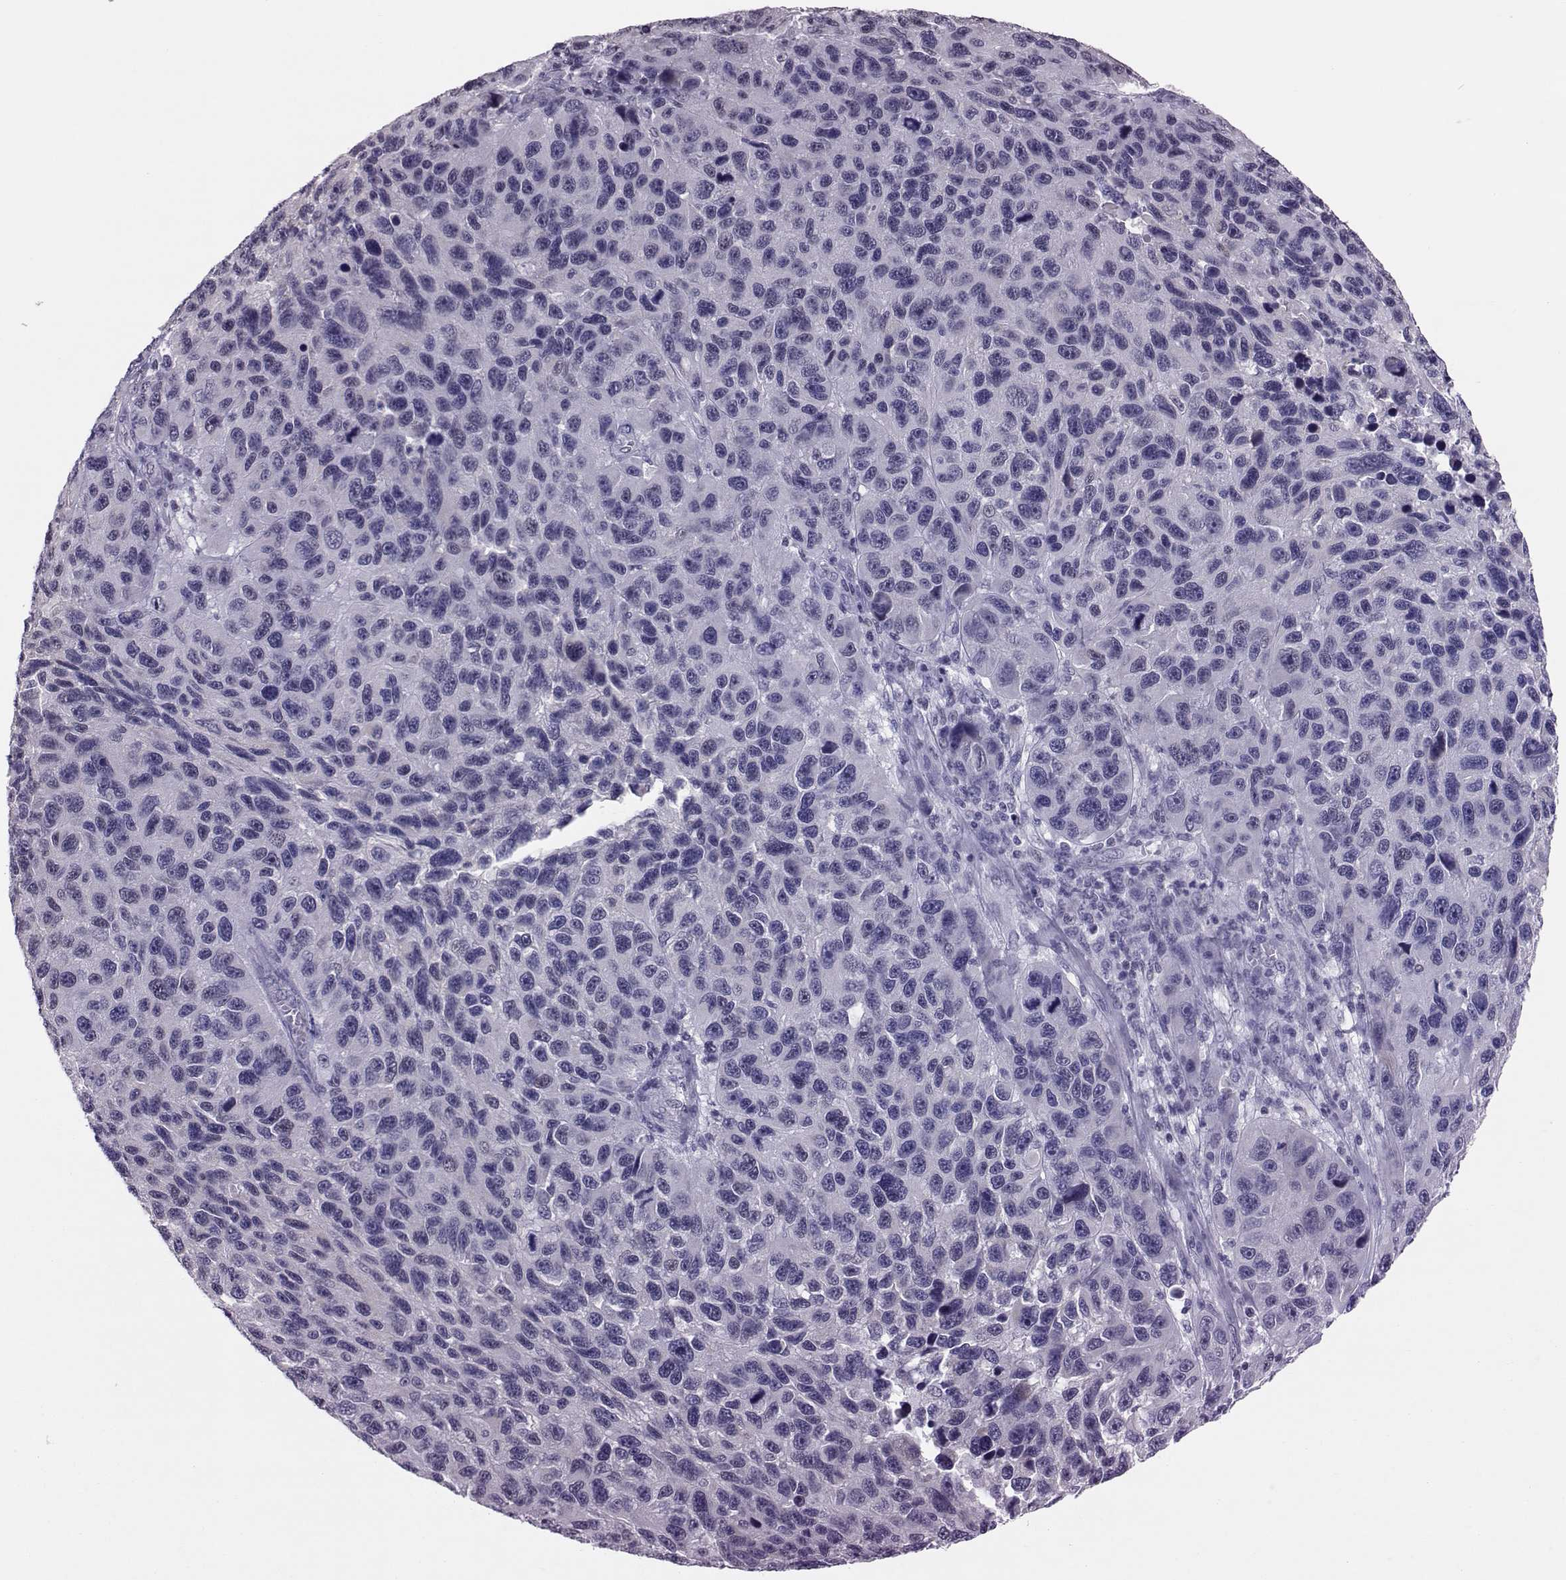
{"staining": {"intensity": "negative", "quantity": "none", "location": "none"}, "tissue": "melanoma", "cell_type": "Tumor cells", "image_type": "cancer", "snomed": [{"axis": "morphology", "description": "Malignant melanoma, NOS"}, {"axis": "topography", "description": "Skin"}], "caption": "DAB (3,3'-diaminobenzidine) immunohistochemical staining of human malignant melanoma demonstrates no significant positivity in tumor cells.", "gene": "DNAAF1", "patient": {"sex": "male", "age": 53}}